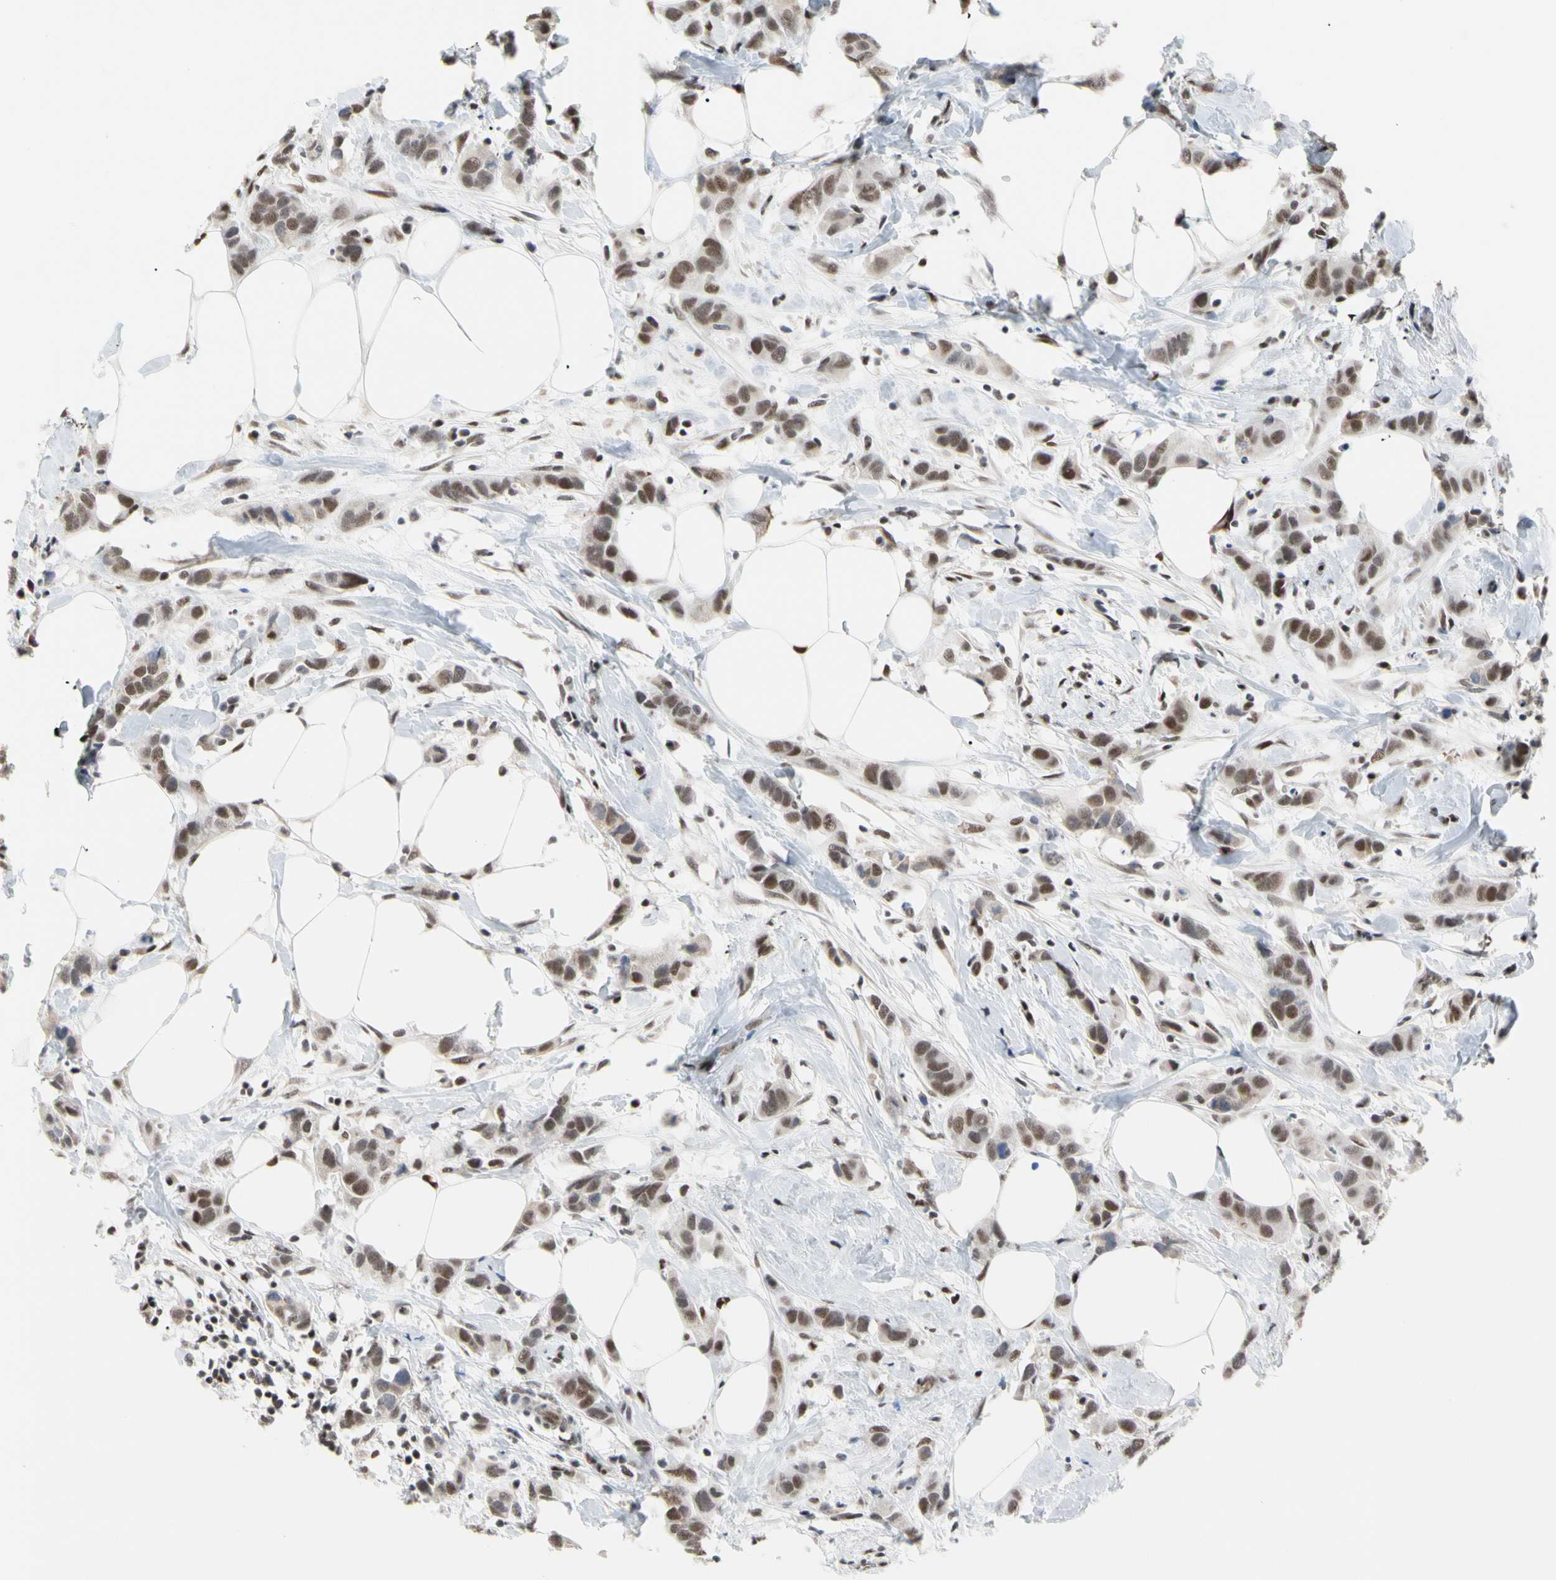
{"staining": {"intensity": "moderate", "quantity": ">75%", "location": "nuclear"}, "tissue": "breast cancer", "cell_type": "Tumor cells", "image_type": "cancer", "snomed": [{"axis": "morphology", "description": "Normal tissue, NOS"}, {"axis": "morphology", "description": "Duct carcinoma"}, {"axis": "topography", "description": "Breast"}], "caption": "This micrograph exhibits immunohistochemistry (IHC) staining of human breast cancer, with medium moderate nuclear staining in about >75% of tumor cells.", "gene": "FAM98B", "patient": {"sex": "female", "age": 50}}